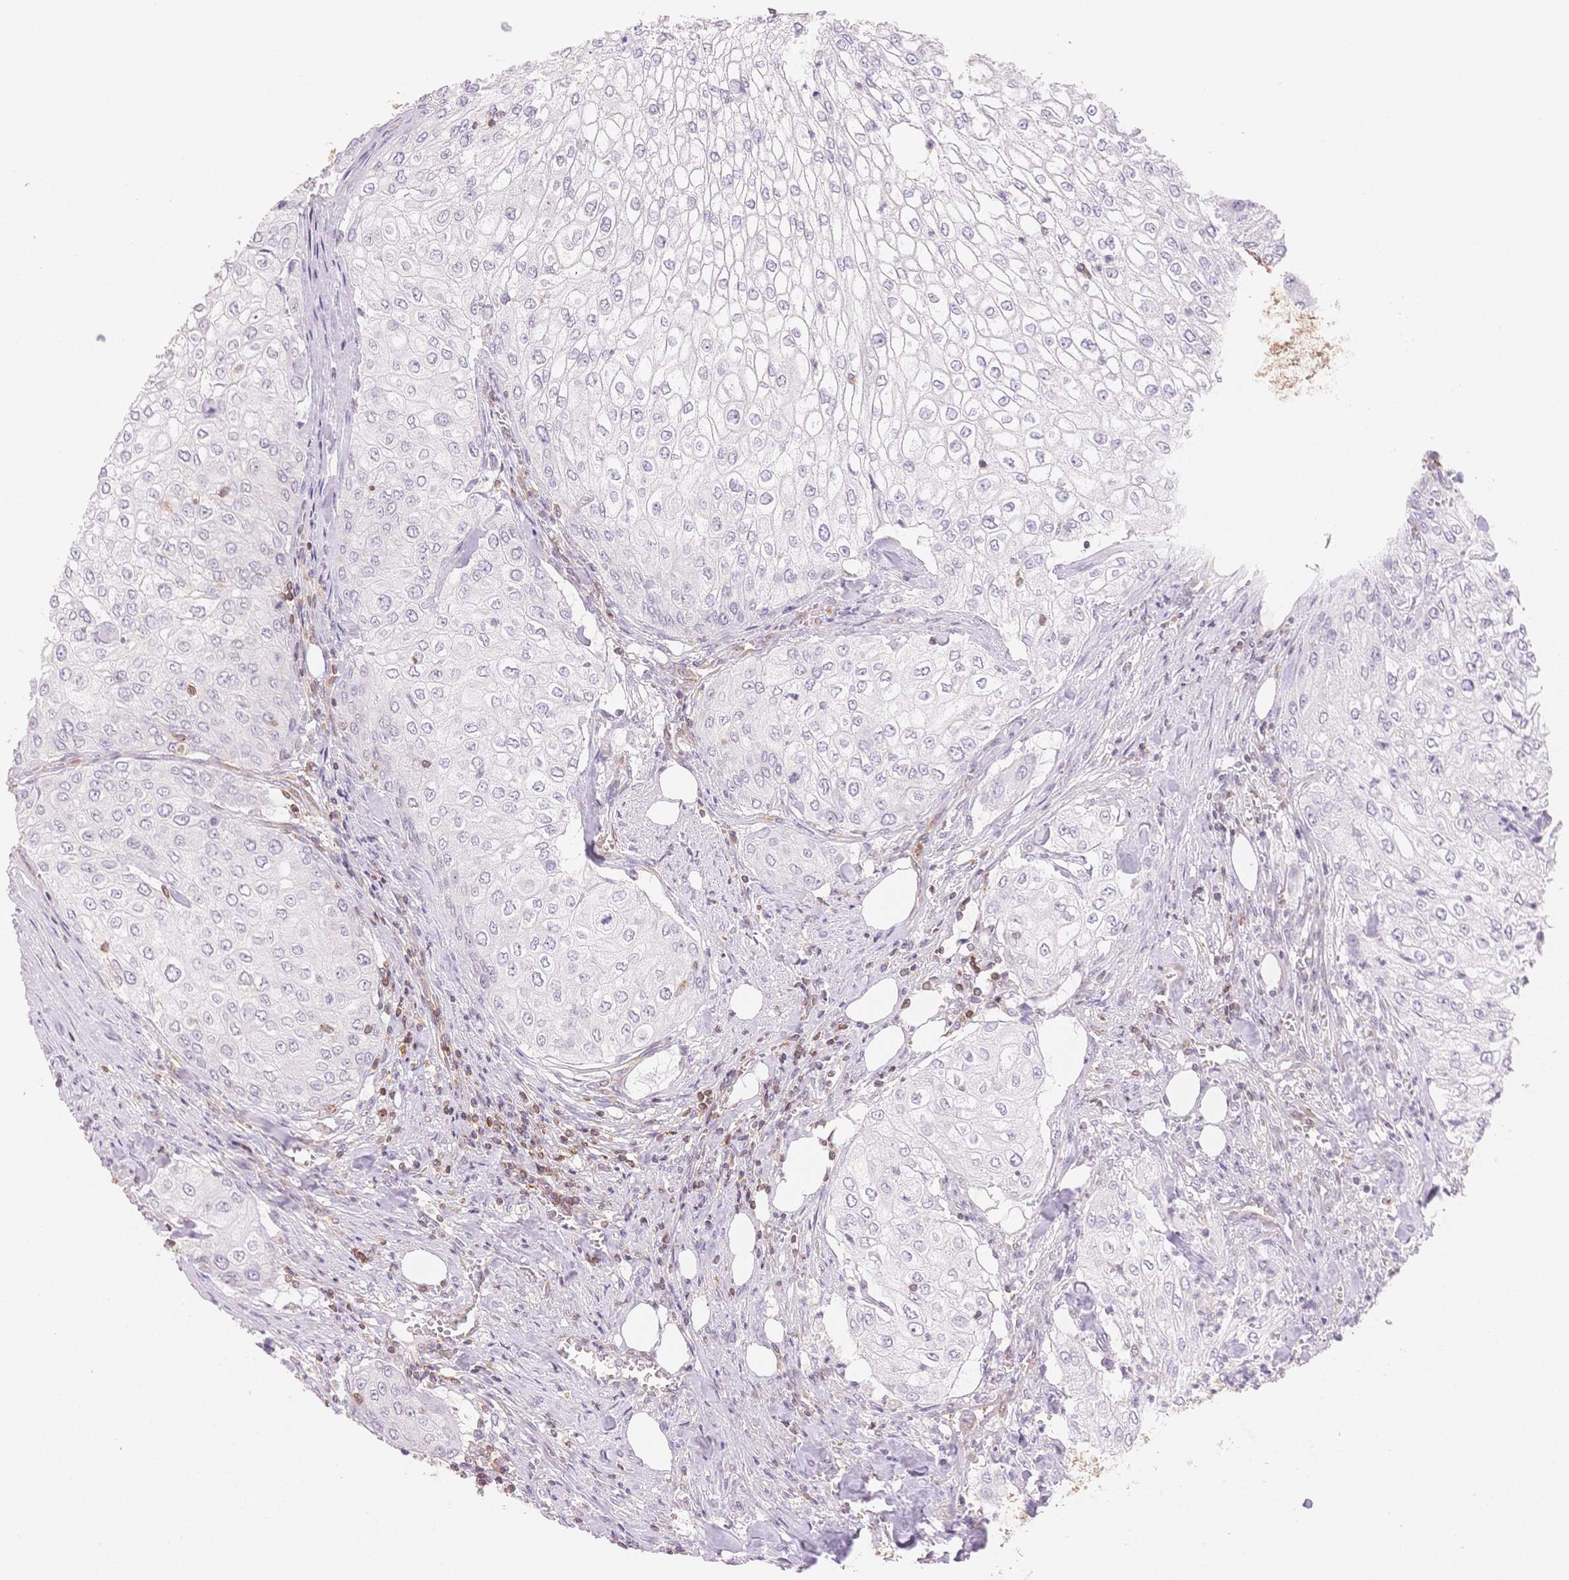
{"staining": {"intensity": "negative", "quantity": "none", "location": "none"}, "tissue": "urothelial cancer", "cell_type": "Tumor cells", "image_type": "cancer", "snomed": [{"axis": "morphology", "description": "Urothelial carcinoma, High grade"}, {"axis": "topography", "description": "Urinary bladder"}], "caption": "This is a image of immunohistochemistry staining of urothelial cancer, which shows no staining in tumor cells. (Brightfield microscopy of DAB (3,3'-diaminobenzidine) IHC at high magnification).", "gene": "STK39", "patient": {"sex": "male", "age": 62}}